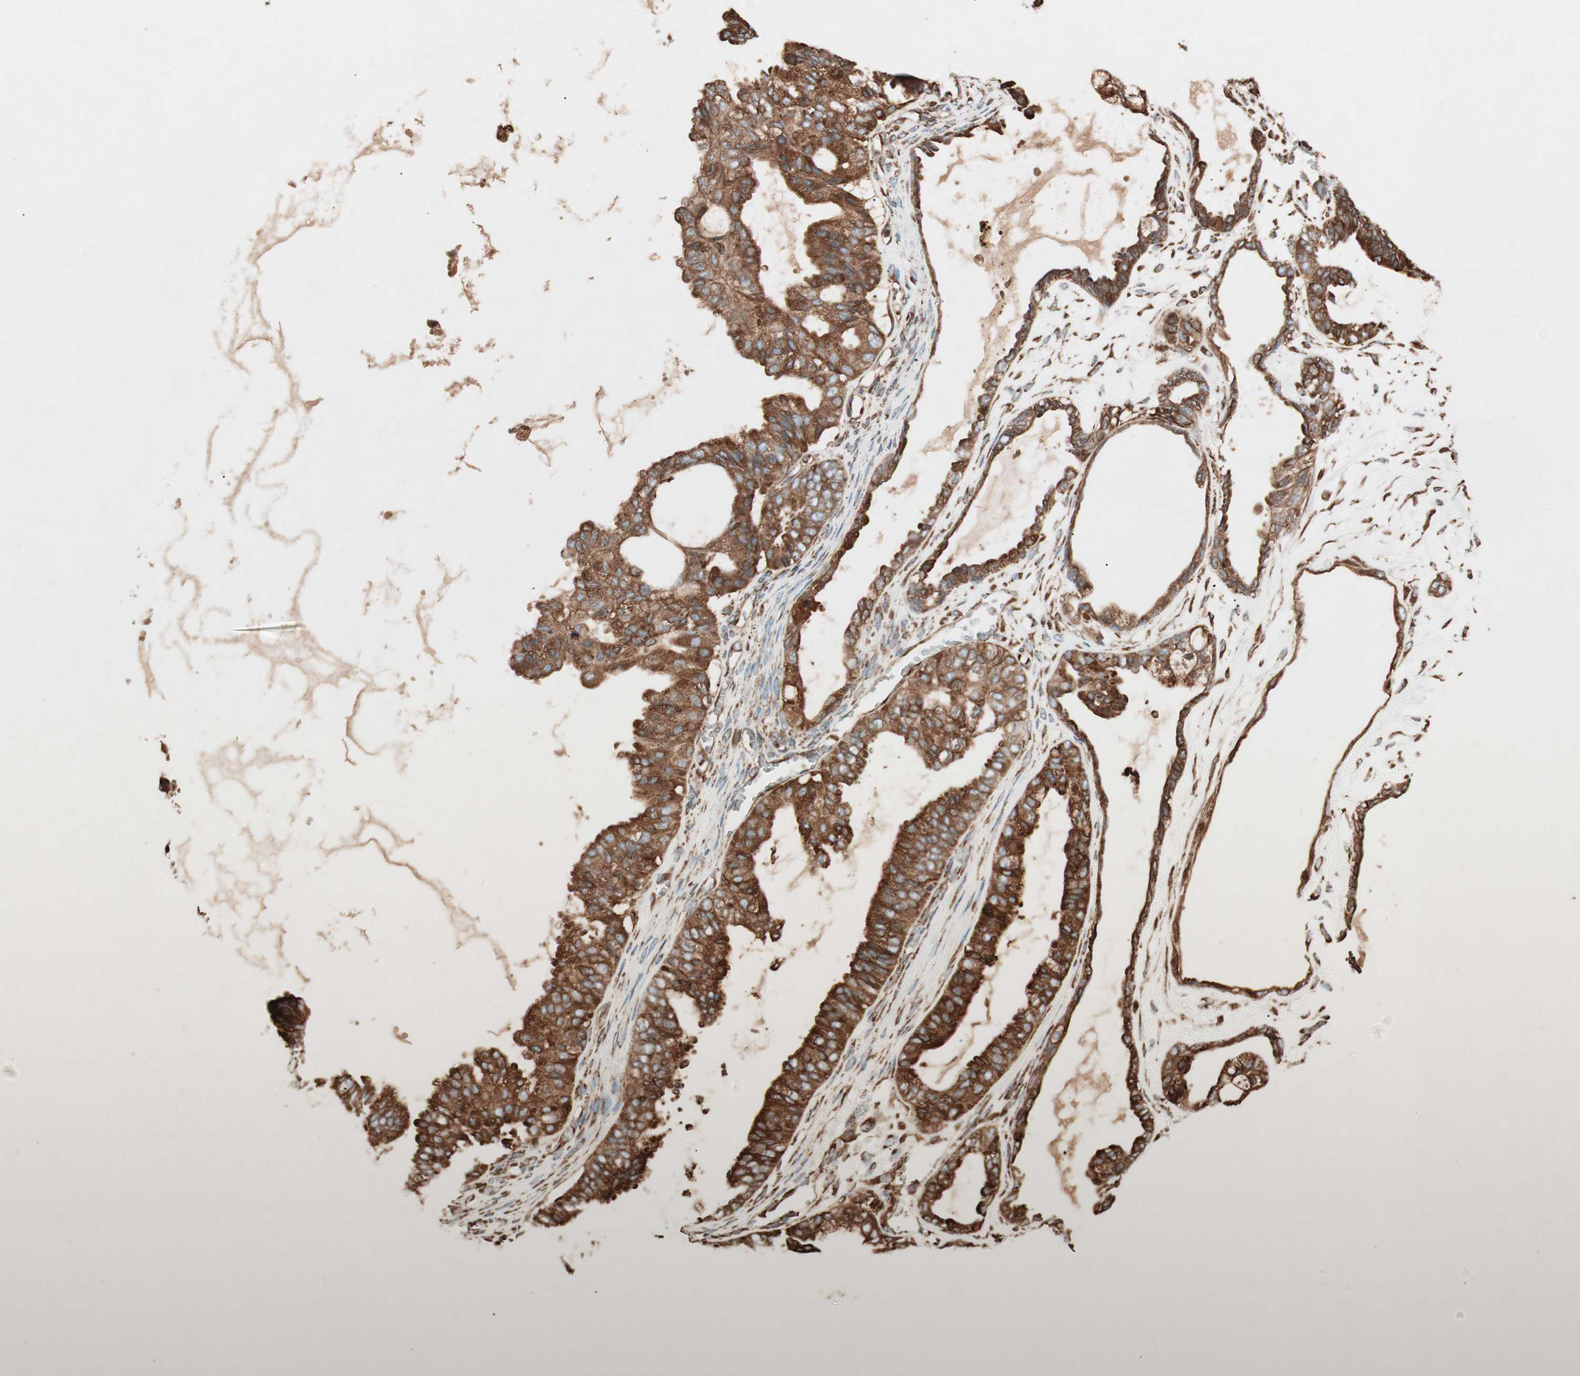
{"staining": {"intensity": "strong", "quantity": ">75%", "location": "cytoplasmic/membranous"}, "tissue": "ovarian cancer", "cell_type": "Tumor cells", "image_type": "cancer", "snomed": [{"axis": "morphology", "description": "Carcinoma, NOS"}, {"axis": "morphology", "description": "Carcinoma, endometroid"}, {"axis": "topography", "description": "Ovary"}], "caption": "DAB (3,3'-diaminobenzidine) immunohistochemical staining of ovarian carcinoma demonstrates strong cytoplasmic/membranous protein staining in approximately >75% of tumor cells.", "gene": "VEGFA", "patient": {"sex": "female", "age": 50}}